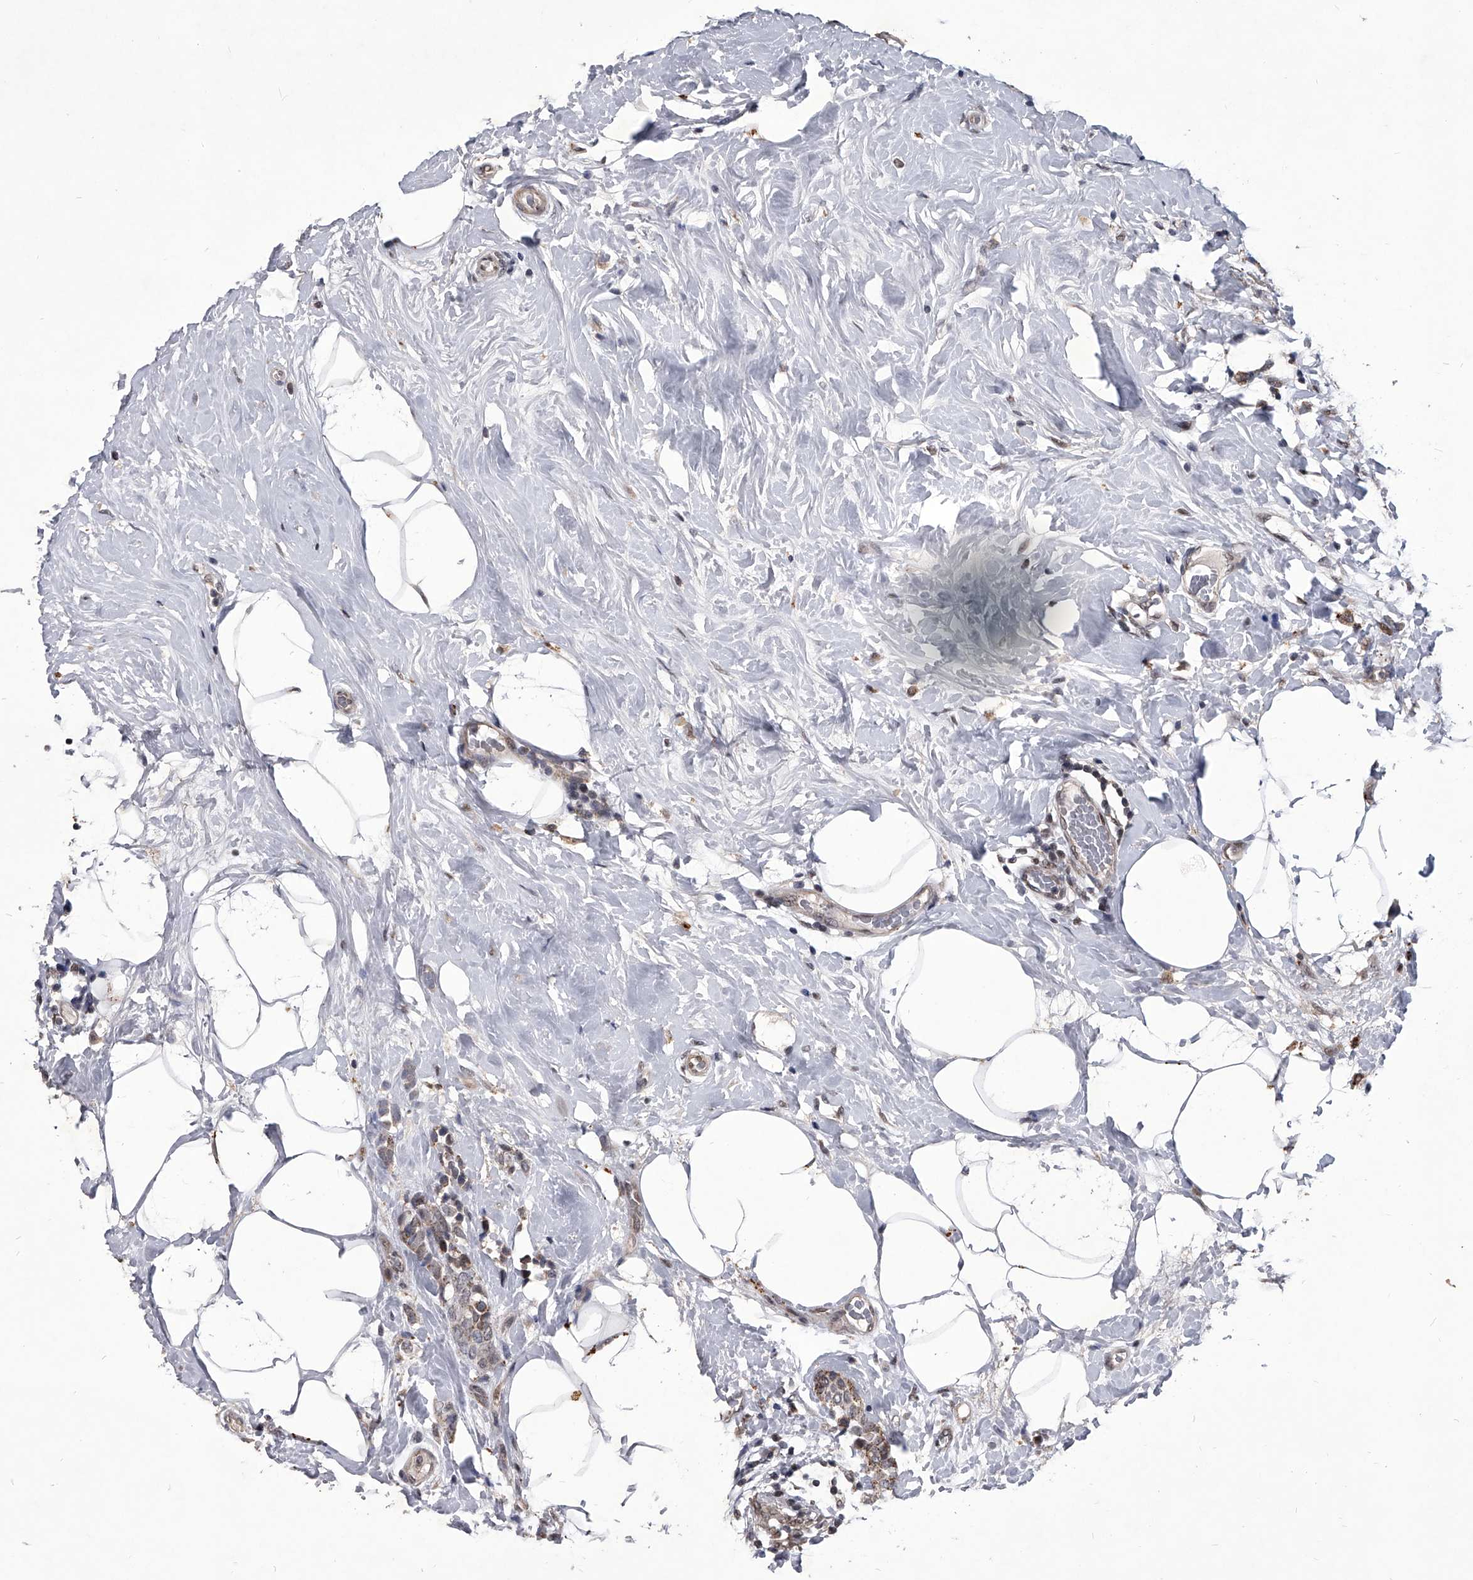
{"staining": {"intensity": "weak", "quantity": ">75%", "location": "nuclear"}, "tissue": "breast cancer", "cell_type": "Tumor cells", "image_type": "cancer", "snomed": [{"axis": "morphology", "description": "Lobular carcinoma, in situ"}, {"axis": "morphology", "description": "Lobular carcinoma"}, {"axis": "topography", "description": "Breast"}], "caption": "IHC of human breast cancer (lobular carcinoma in situ) displays low levels of weak nuclear positivity in approximately >75% of tumor cells.", "gene": "CMTR1", "patient": {"sex": "female", "age": 41}}